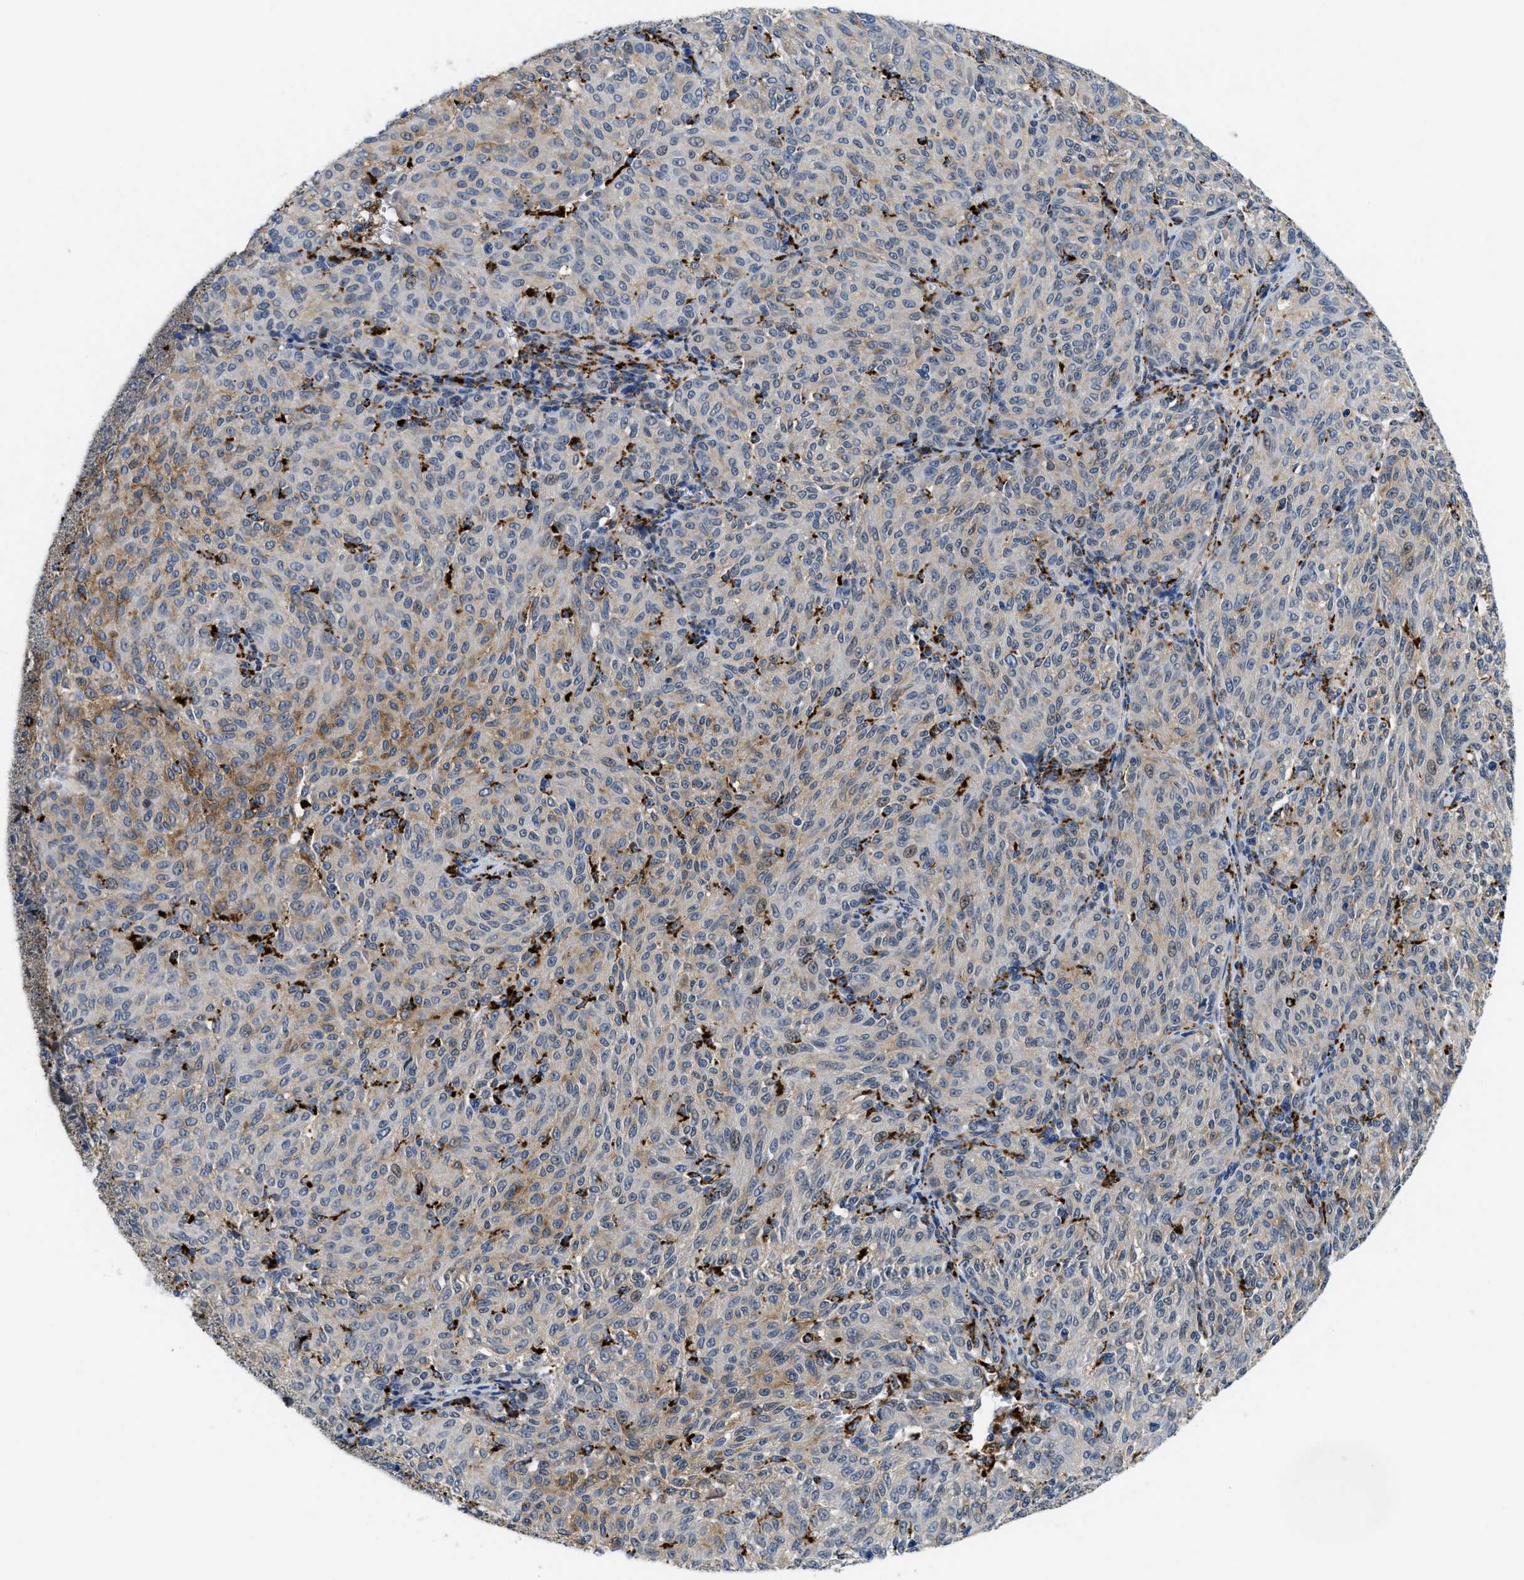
{"staining": {"intensity": "moderate", "quantity": "<25%", "location": "cytoplasmic/membranous"}, "tissue": "melanoma", "cell_type": "Tumor cells", "image_type": "cancer", "snomed": [{"axis": "morphology", "description": "Malignant melanoma, NOS"}, {"axis": "topography", "description": "Skin"}], "caption": "An IHC image of neoplastic tissue is shown. Protein staining in brown shows moderate cytoplasmic/membranous positivity in malignant melanoma within tumor cells.", "gene": "BMPR2", "patient": {"sex": "female", "age": 72}}